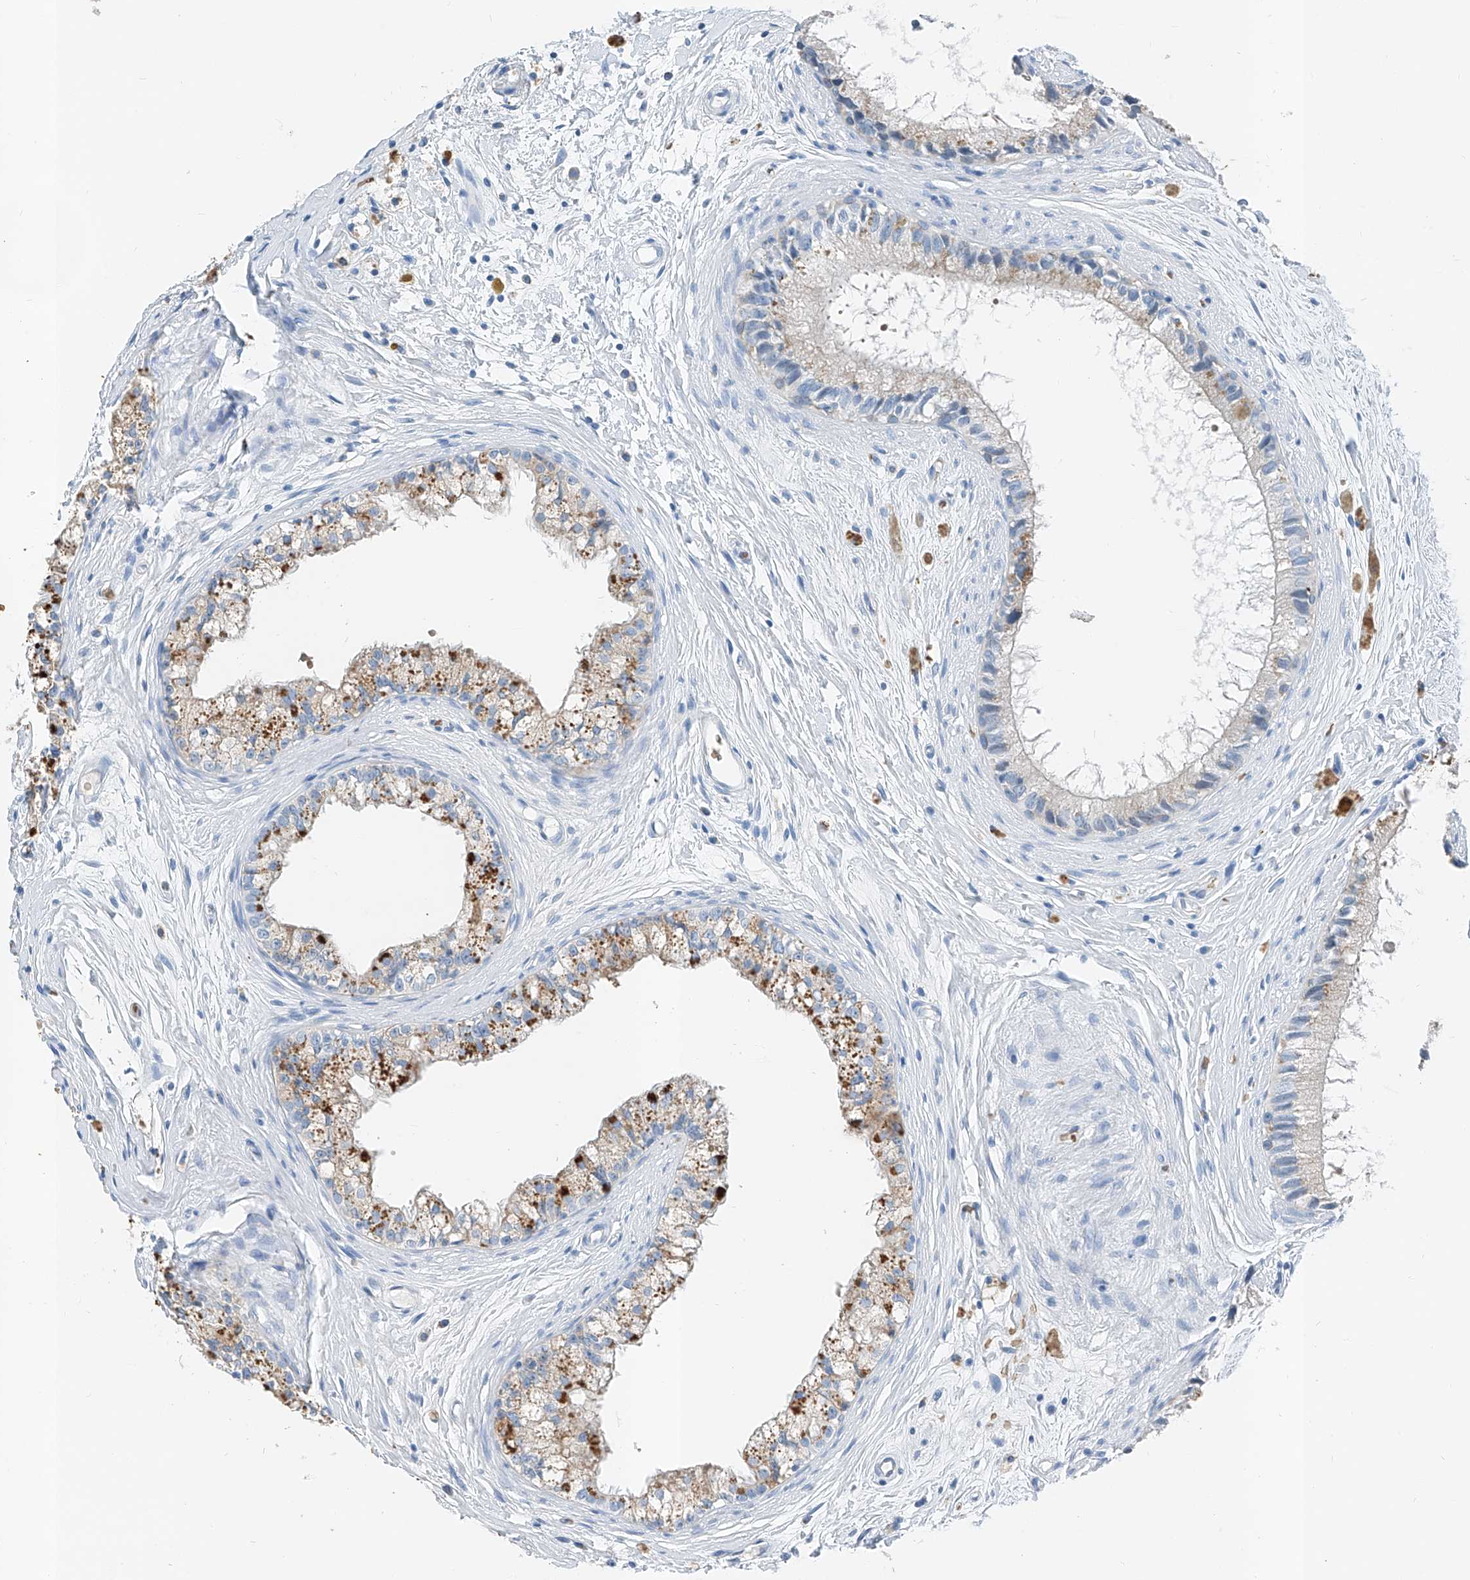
{"staining": {"intensity": "moderate", "quantity": "25%-75%", "location": "cytoplasmic/membranous"}, "tissue": "epididymis", "cell_type": "Glandular cells", "image_type": "normal", "snomed": [{"axis": "morphology", "description": "Normal tissue, NOS"}, {"axis": "topography", "description": "Epididymis"}], "caption": "Epididymis stained with DAB IHC reveals medium levels of moderate cytoplasmic/membranous positivity in about 25%-75% of glandular cells. (Stains: DAB (3,3'-diaminobenzidine) in brown, nuclei in blue, Microscopy: brightfield microscopy at high magnification).", "gene": "PRSS23", "patient": {"sex": "male", "age": 80}}